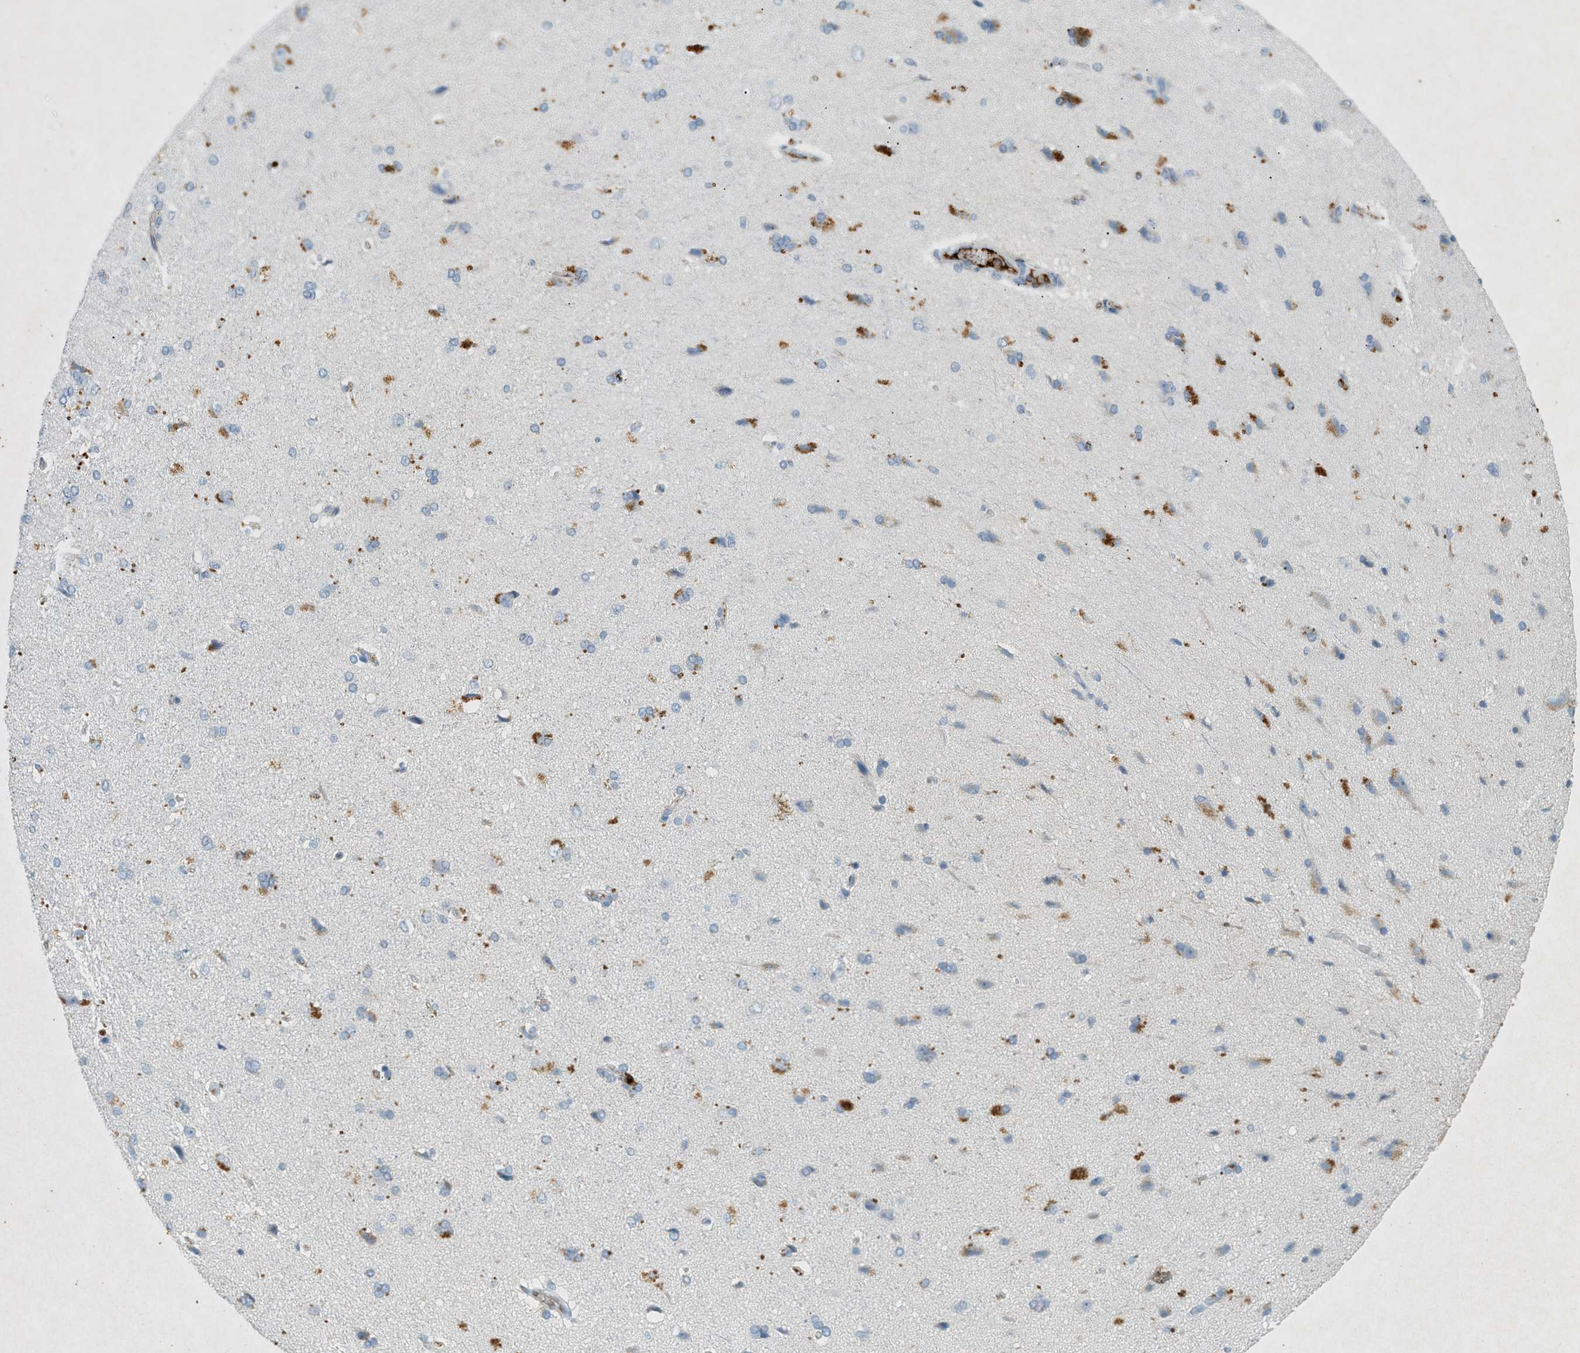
{"staining": {"intensity": "weak", "quantity": ">75%", "location": "cytoplasmic/membranous"}, "tissue": "cerebral cortex", "cell_type": "Endothelial cells", "image_type": "normal", "snomed": [{"axis": "morphology", "description": "Normal tissue, NOS"}, {"axis": "topography", "description": "Cerebral cortex"}], "caption": "Endothelial cells demonstrate low levels of weak cytoplasmic/membranous positivity in about >75% of cells in unremarkable human cerebral cortex. (DAB IHC, brown staining for protein, blue staining for nuclei).", "gene": "F2", "patient": {"sex": "male", "age": 62}}